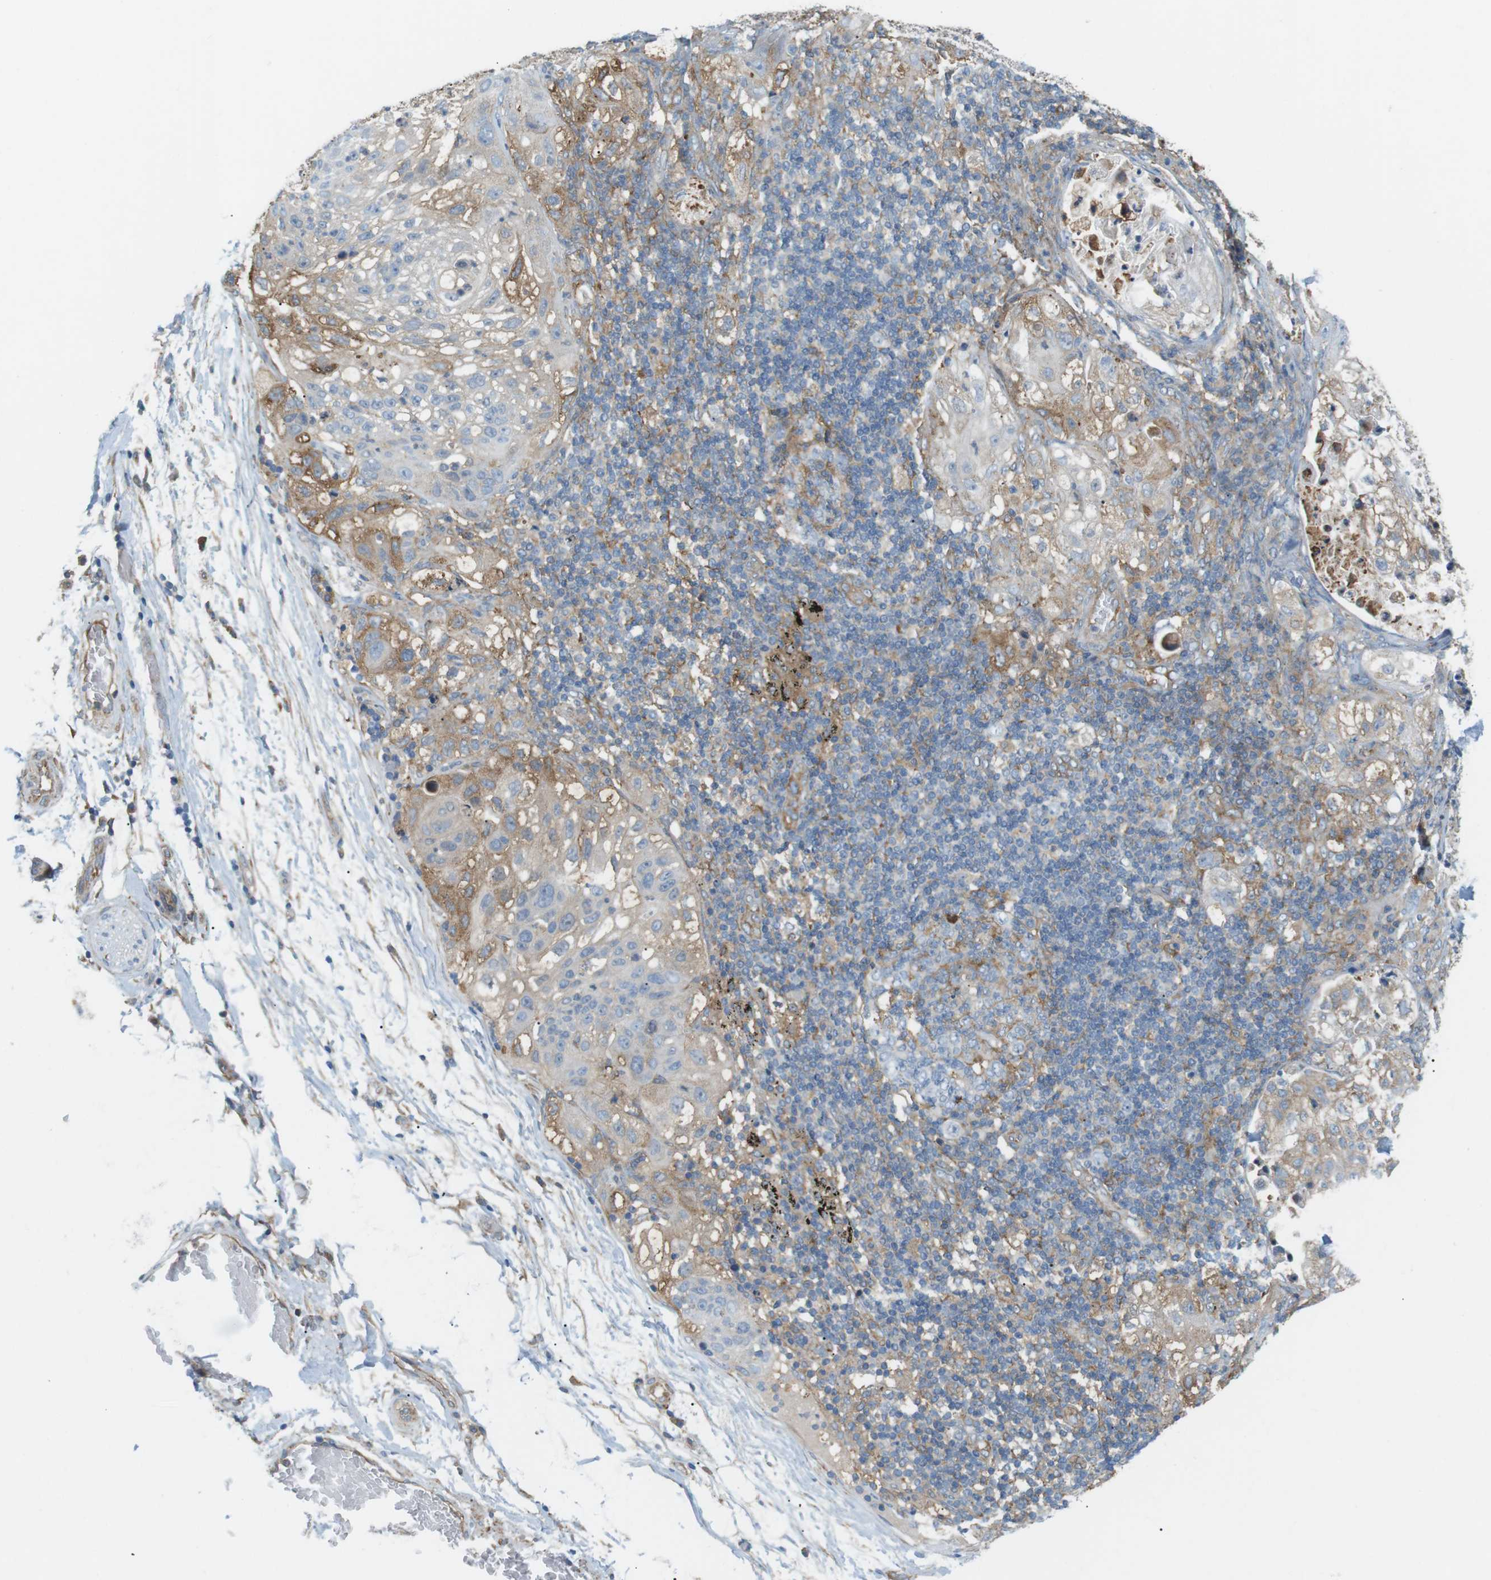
{"staining": {"intensity": "moderate", "quantity": "<25%", "location": "cytoplasmic/membranous"}, "tissue": "lung cancer", "cell_type": "Tumor cells", "image_type": "cancer", "snomed": [{"axis": "morphology", "description": "Inflammation, NOS"}, {"axis": "morphology", "description": "Squamous cell carcinoma, NOS"}, {"axis": "topography", "description": "Lymph node"}, {"axis": "topography", "description": "Soft tissue"}, {"axis": "topography", "description": "Lung"}], "caption": "Lung cancer (squamous cell carcinoma) was stained to show a protein in brown. There is low levels of moderate cytoplasmic/membranous expression in about <25% of tumor cells.", "gene": "PEPD", "patient": {"sex": "male", "age": 66}}